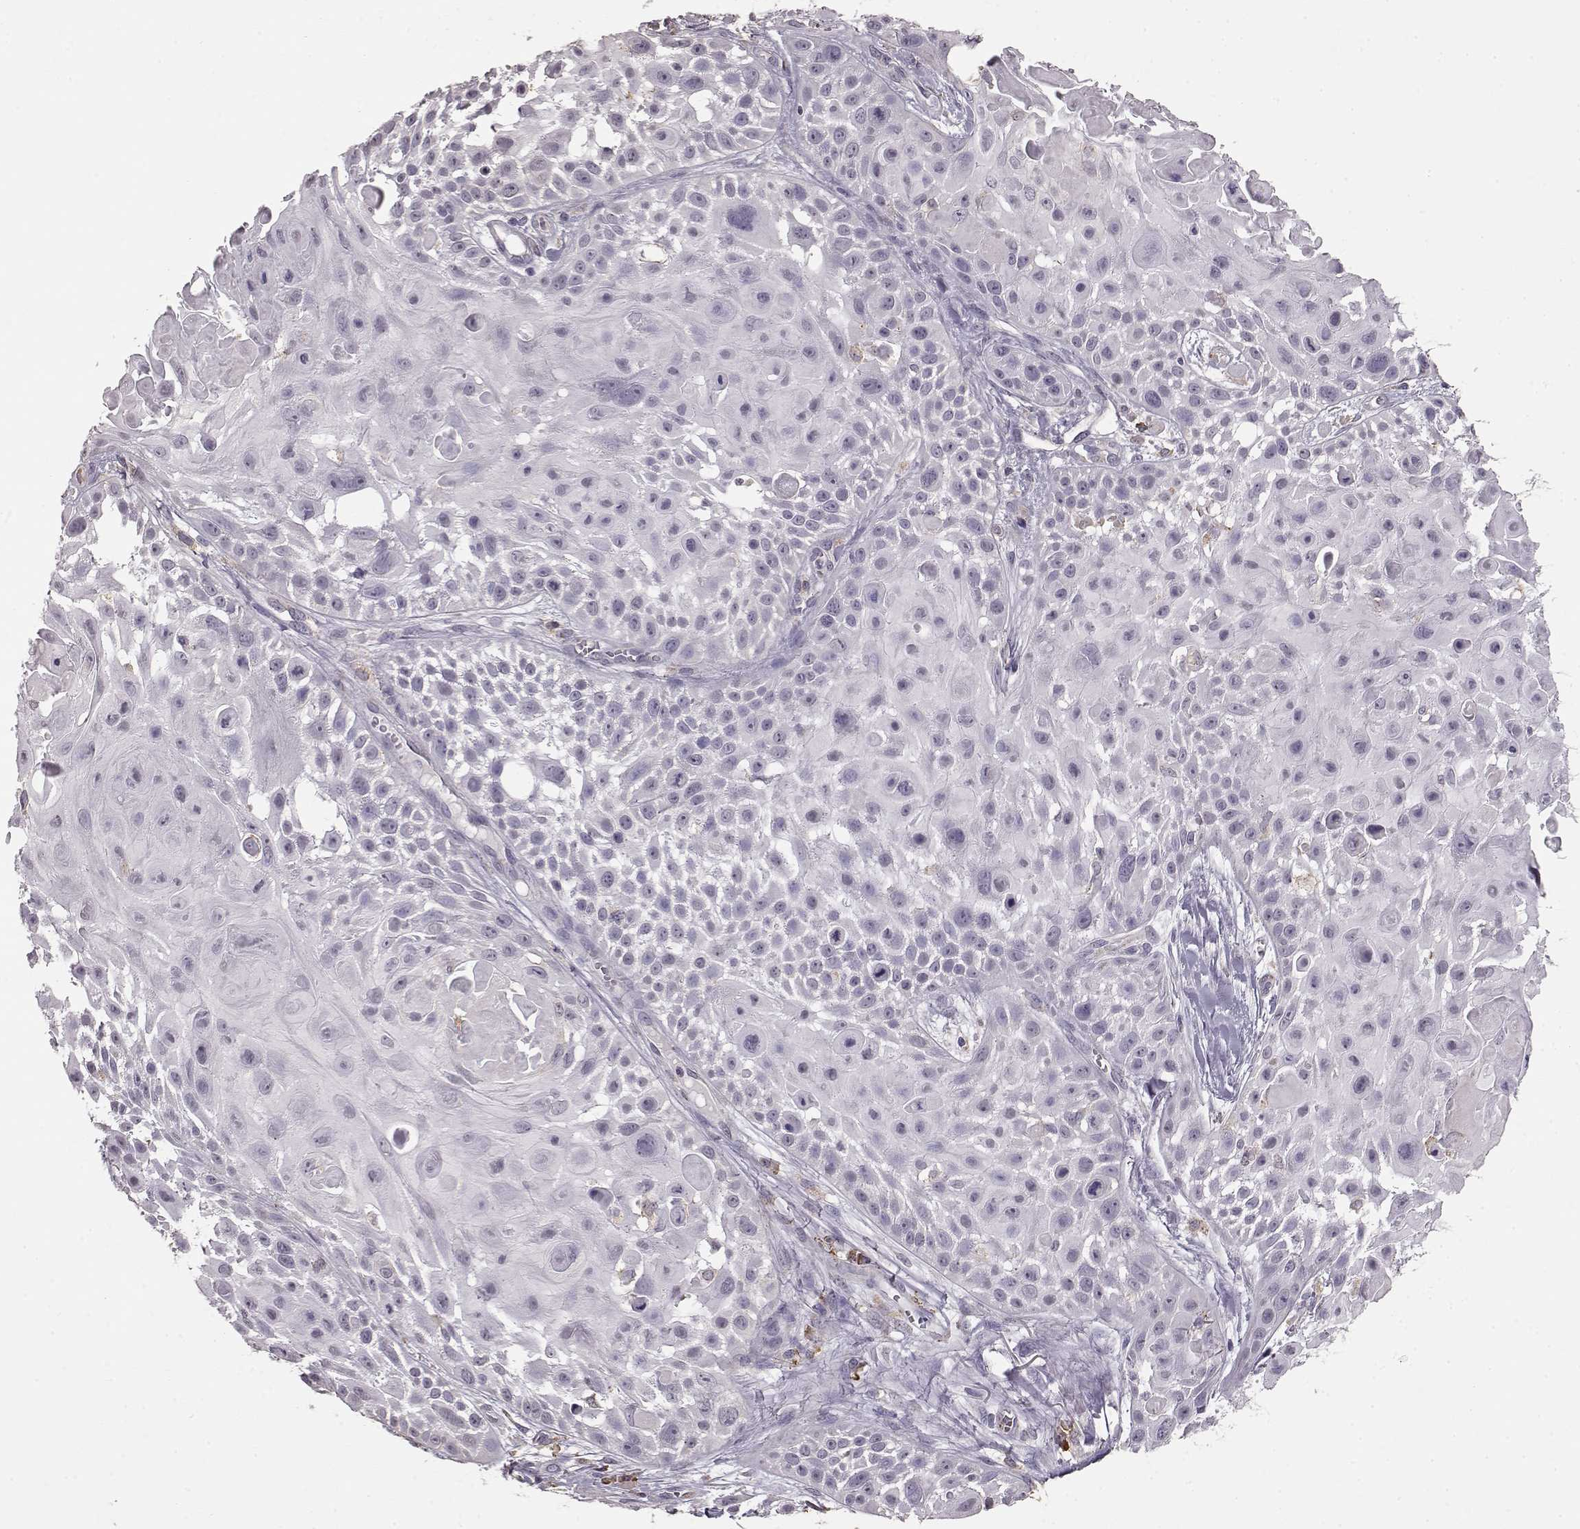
{"staining": {"intensity": "negative", "quantity": "none", "location": "none"}, "tissue": "skin cancer", "cell_type": "Tumor cells", "image_type": "cancer", "snomed": [{"axis": "morphology", "description": "Squamous cell carcinoma, NOS"}, {"axis": "topography", "description": "Skin"}, {"axis": "topography", "description": "Anal"}], "caption": "This is an IHC photomicrograph of skin squamous cell carcinoma. There is no staining in tumor cells.", "gene": "GABRG3", "patient": {"sex": "female", "age": 75}}